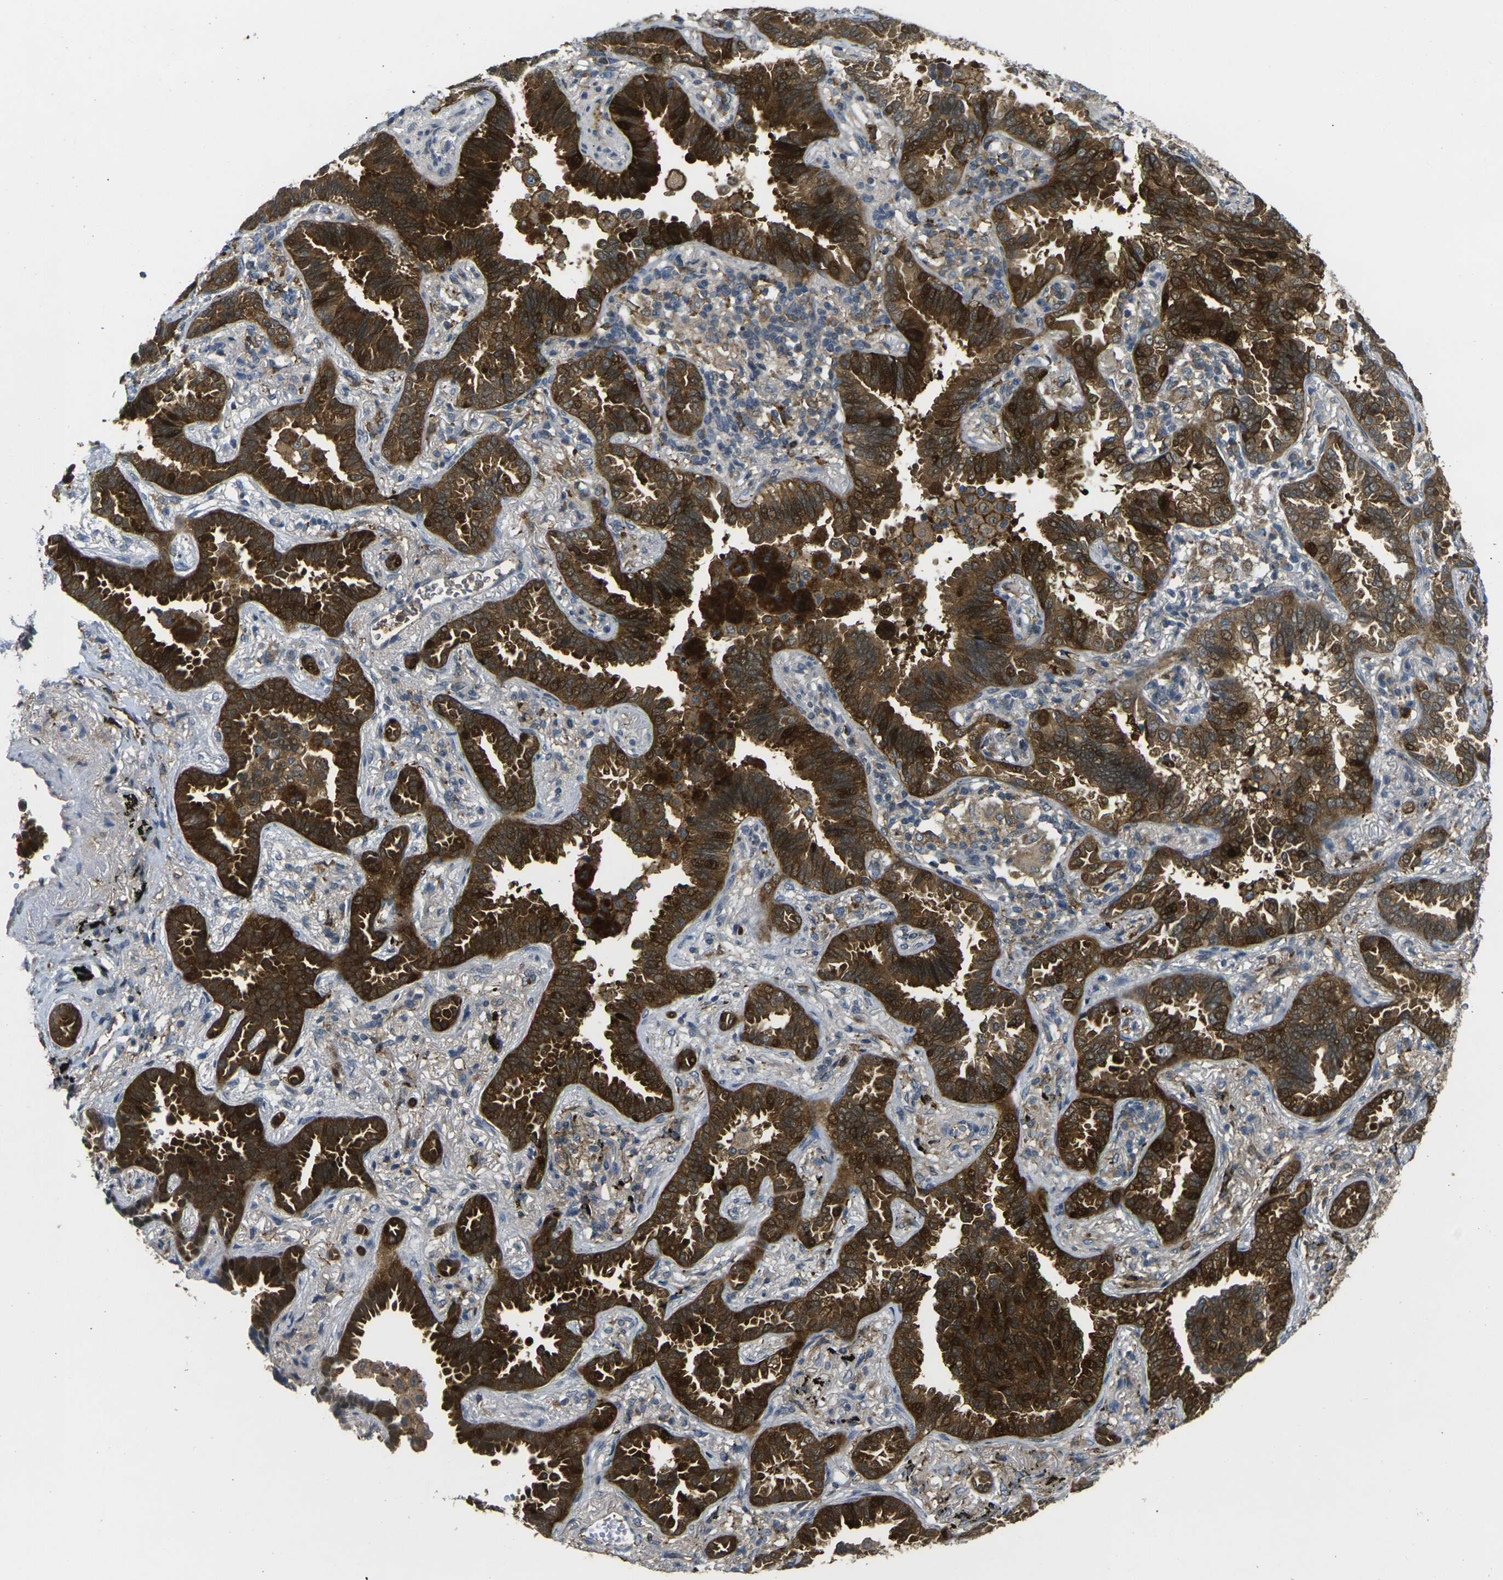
{"staining": {"intensity": "strong", "quantity": "25%-75%", "location": "cytoplasmic/membranous,nuclear"}, "tissue": "lung cancer", "cell_type": "Tumor cells", "image_type": "cancer", "snomed": [{"axis": "morphology", "description": "Normal tissue, NOS"}, {"axis": "morphology", "description": "Adenocarcinoma, NOS"}, {"axis": "topography", "description": "Lung"}], "caption": "Adenocarcinoma (lung) stained with immunohistochemistry exhibits strong cytoplasmic/membranous and nuclear staining in approximately 25%-75% of tumor cells.", "gene": "PIGL", "patient": {"sex": "male", "age": 59}}